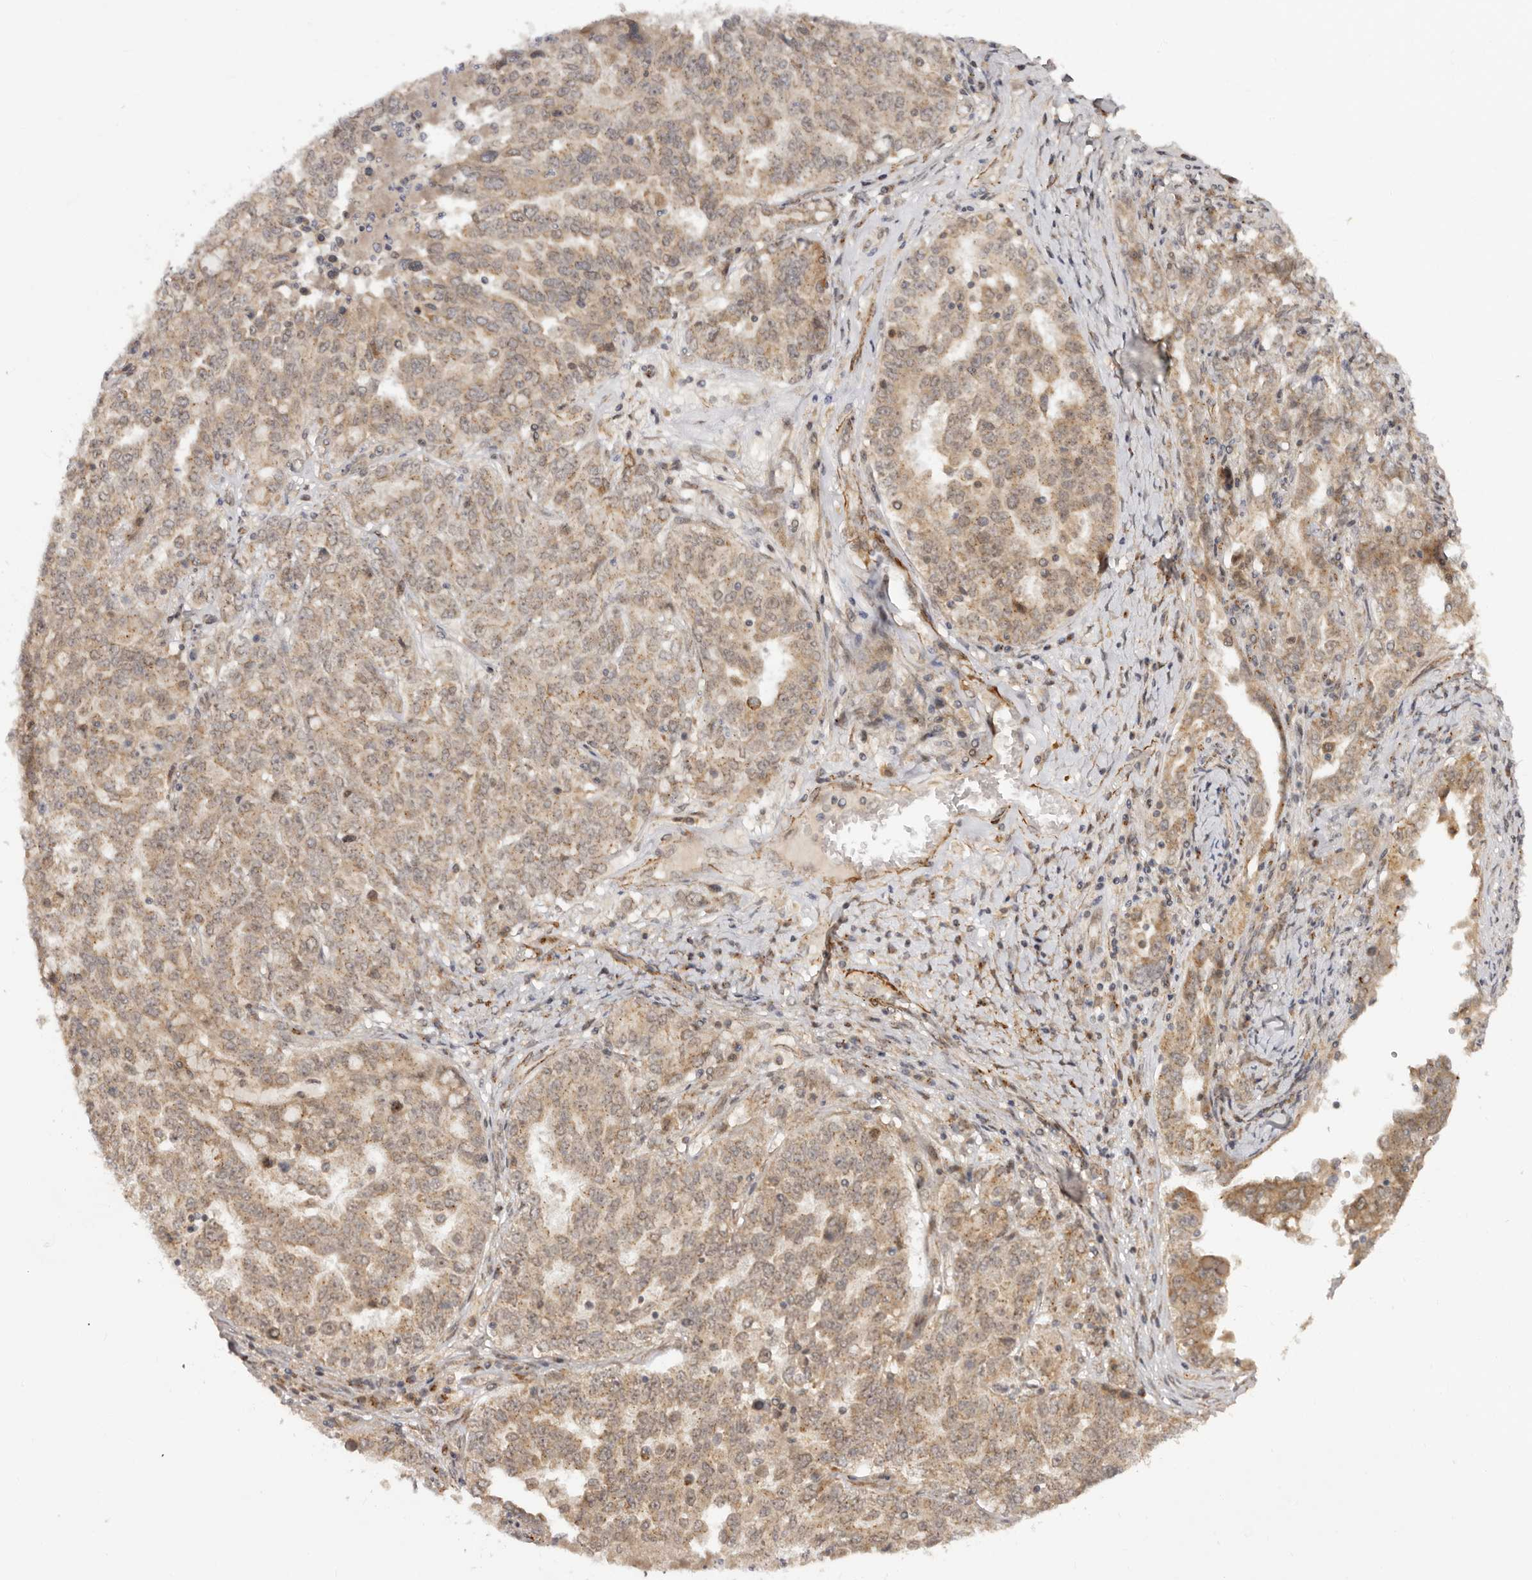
{"staining": {"intensity": "moderate", "quantity": ">75%", "location": "cytoplasmic/membranous"}, "tissue": "ovarian cancer", "cell_type": "Tumor cells", "image_type": "cancer", "snomed": [{"axis": "morphology", "description": "Carcinoma, endometroid"}, {"axis": "topography", "description": "Ovary"}], "caption": "An immunohistochemistry (IHC) photomicrograph of neoplastic tissue is shown. Protein staining in brown shows moderate cytoplasmic/membranous positivity in ovarian cancer (endometroid carcinoma) within tumor cells. (DAB (3,3'-diaminobenzidine) = brown stain, brightfield microscopy at high magnification).", "gene": "MICAL2", "patient": {"sex": "female", "age": 62}}